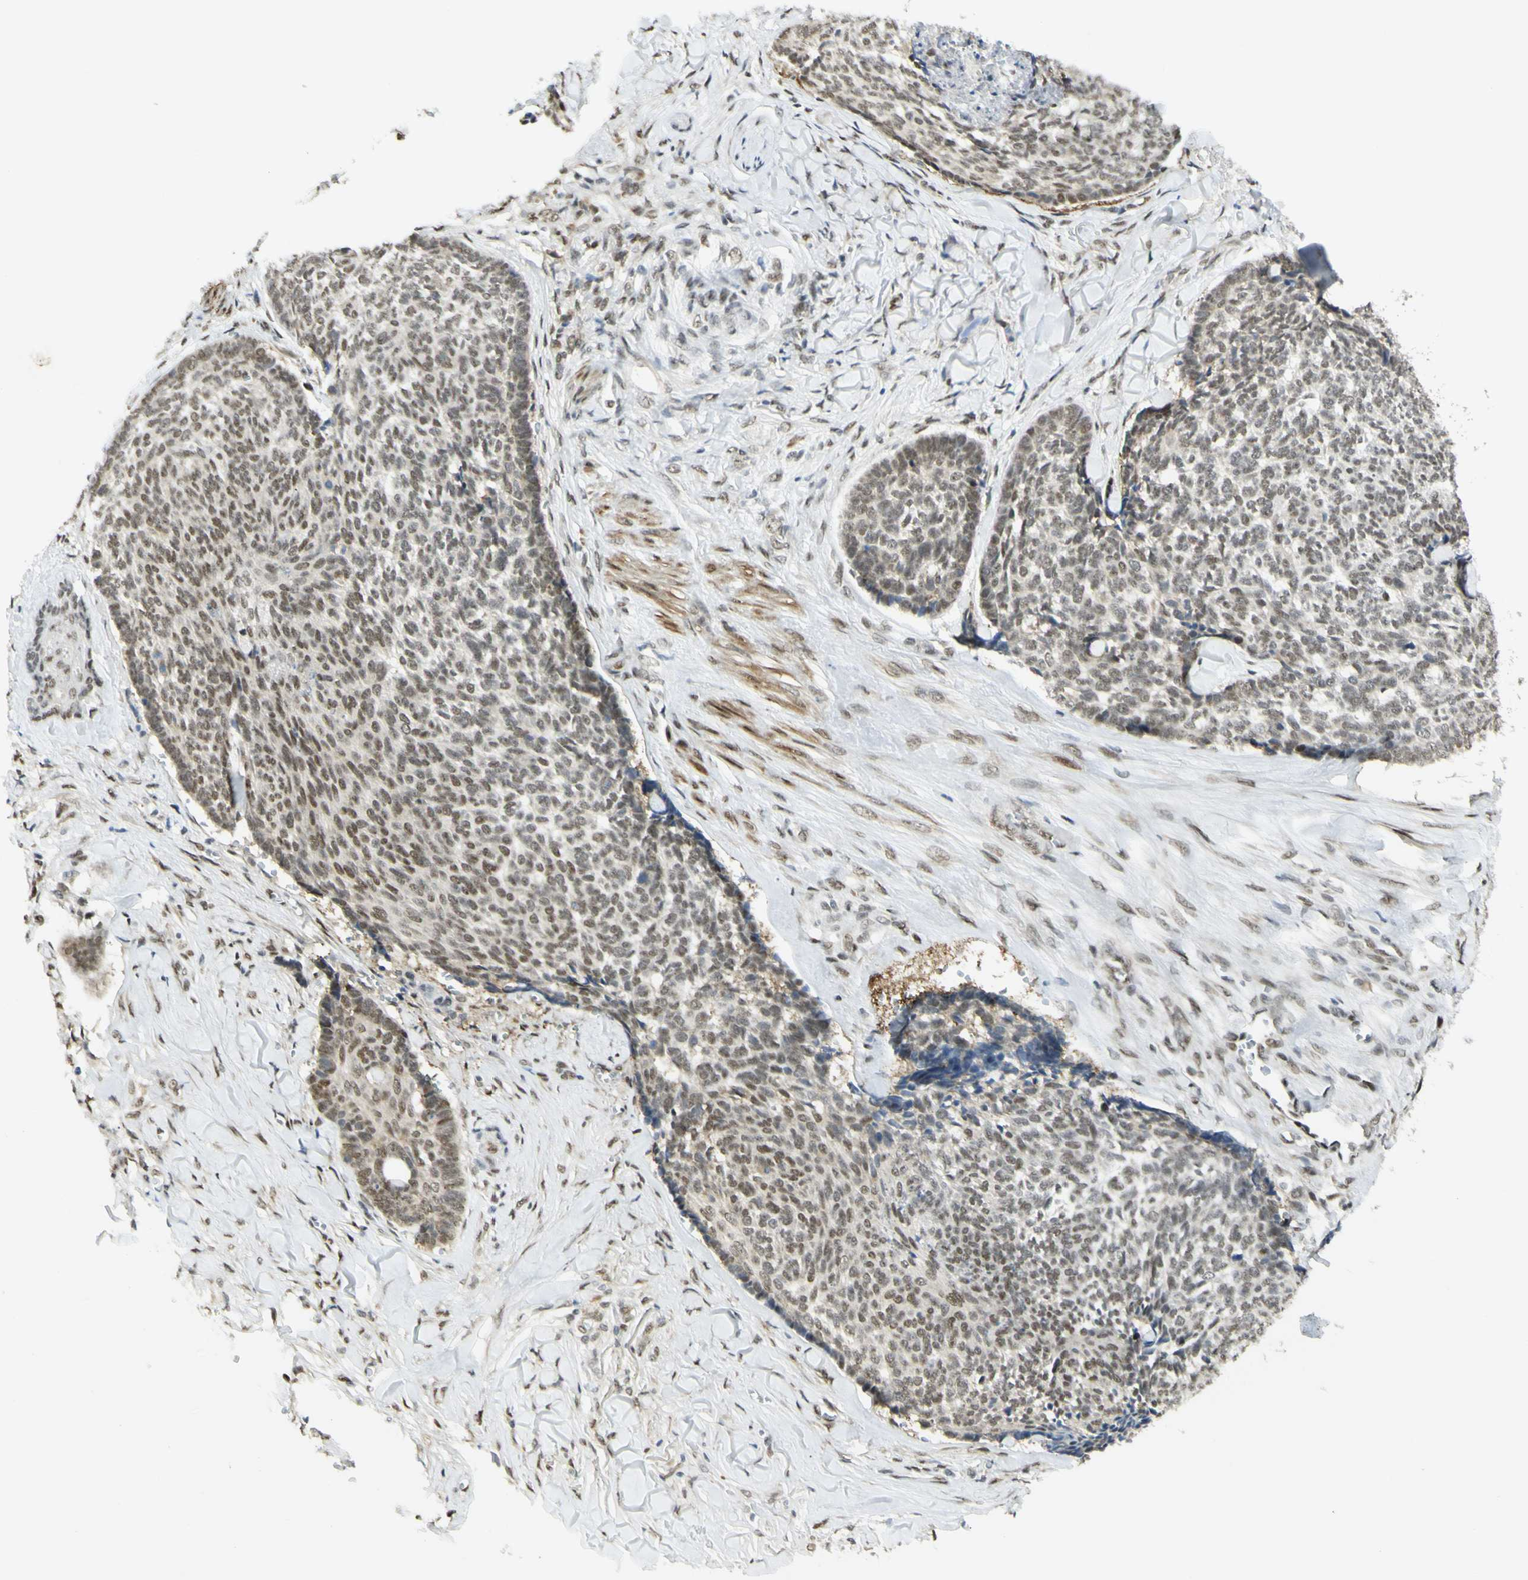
{"staining": {"intensity": "moderate", "quantity": ">75%", "location": "nuclear"}, "tissue": "skin cancer", "cell_type": "Tumor cells", "image_type": "cancer", "snomed": [{"axis": "morphology", "description": "Basal cell carcinoma"}, {"axis": "topography", "description": "Skin"}], "caption": "Human basal cell carcinoma (skin) stained for a protein (brown) displays moderate nuclear positive staining in about >75% of tumor cells.", "gene": "DDX1", "patient": {"sex": "male", "age": 84}}